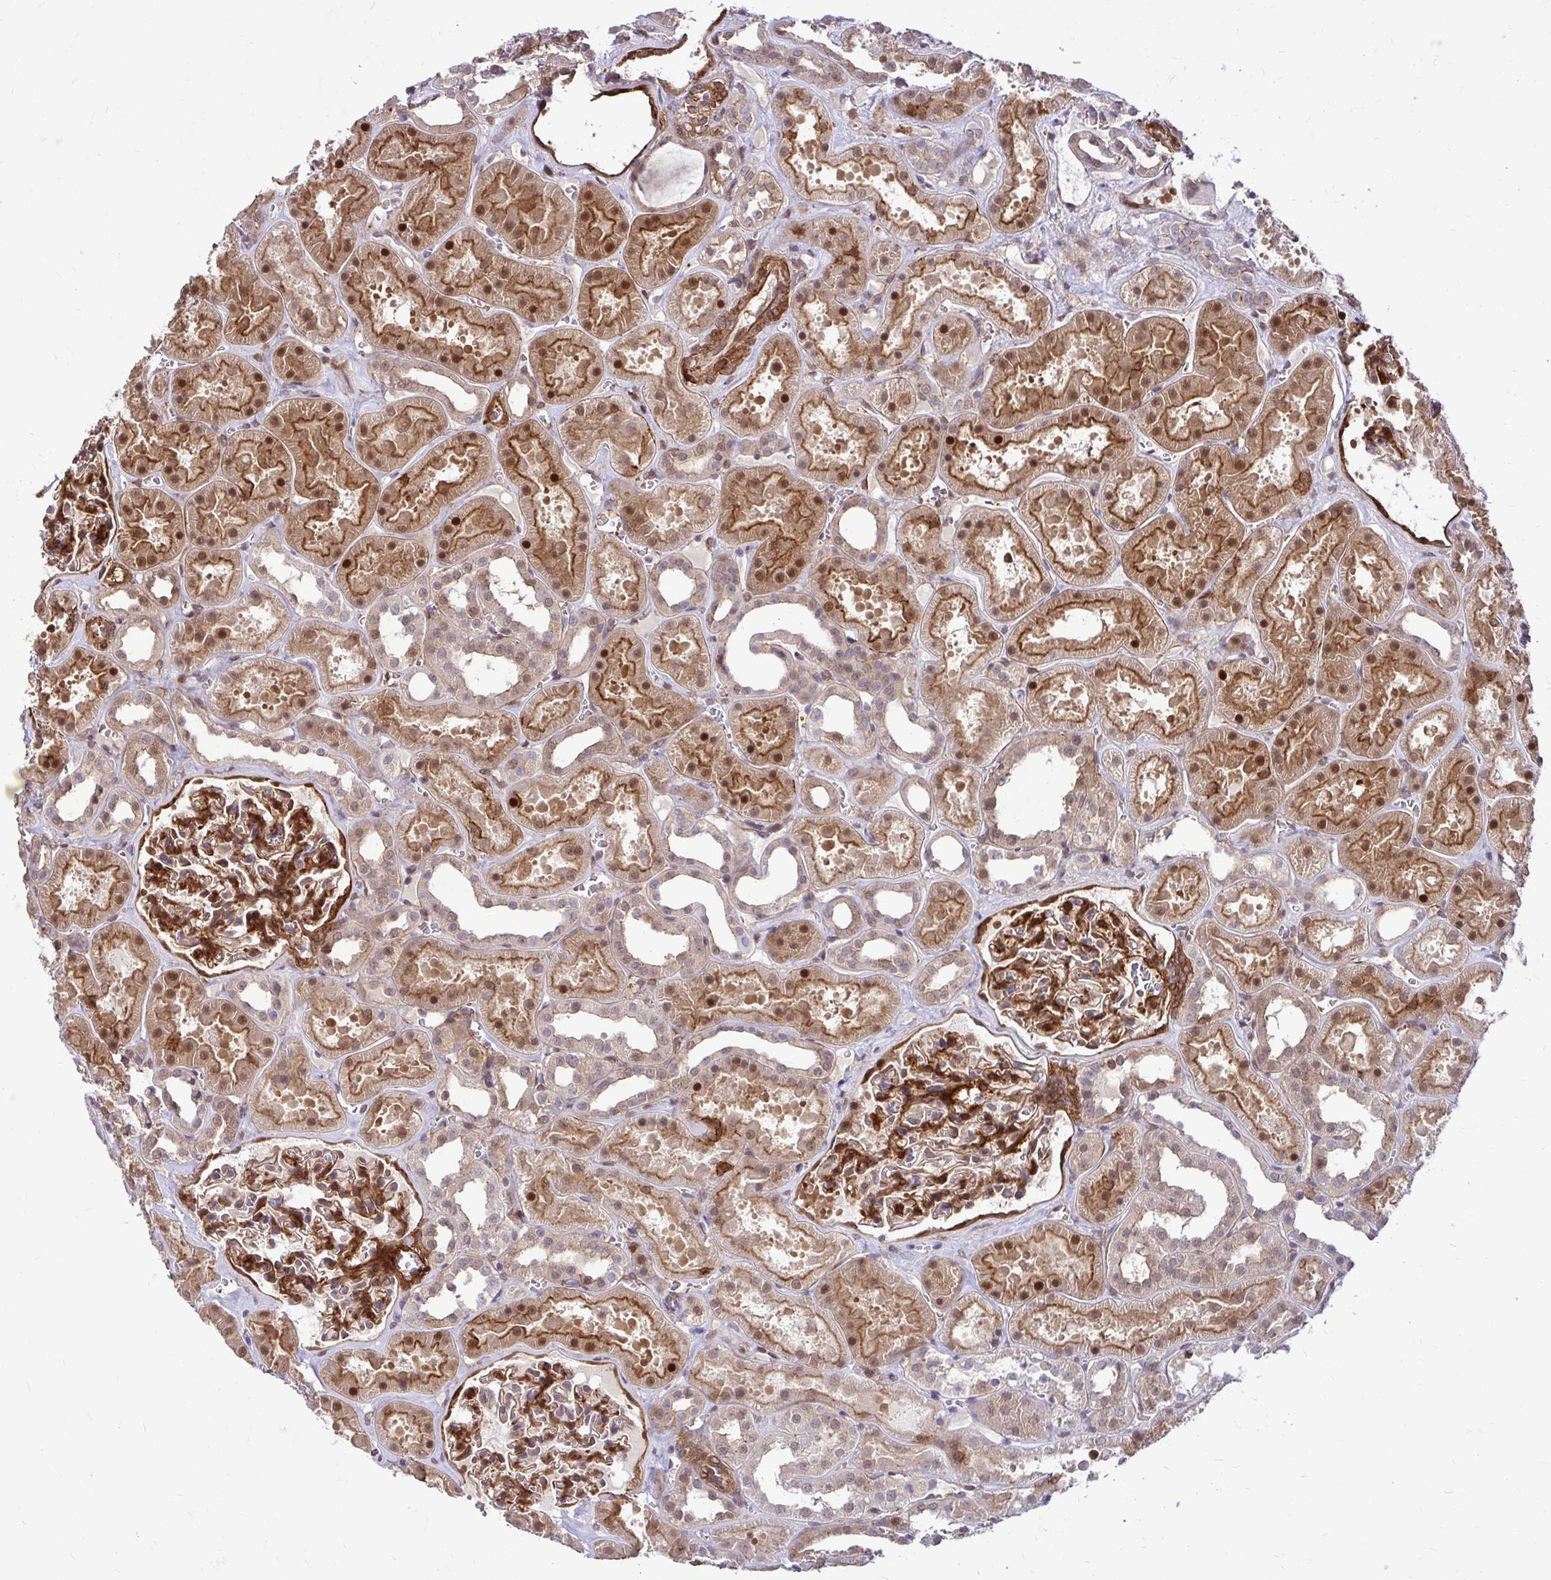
{"staining": {"intensity": "strong", "quantity": "25%-75%", "location": "cytoplasmic/membranous,nuclear"}, "tissue": "kidney", "cell_type": "Cells in glomeruli", "image_type": "normal", "snomed": [{"axis": "morphology", "description": "Normal tissue, NOS"}, {"axis": "topography", "description": "Kidney"}], "caption": "The photomicrograph reveals immunohistochemical staining of unremarkable kidney. There is strong cytoplasmic/membranous,nuclear positivity is identified in approximately 25%-75% of cells in glomeruli.", "gene": "TRIP6", "patient": {"sex": "female", "age": 41}}